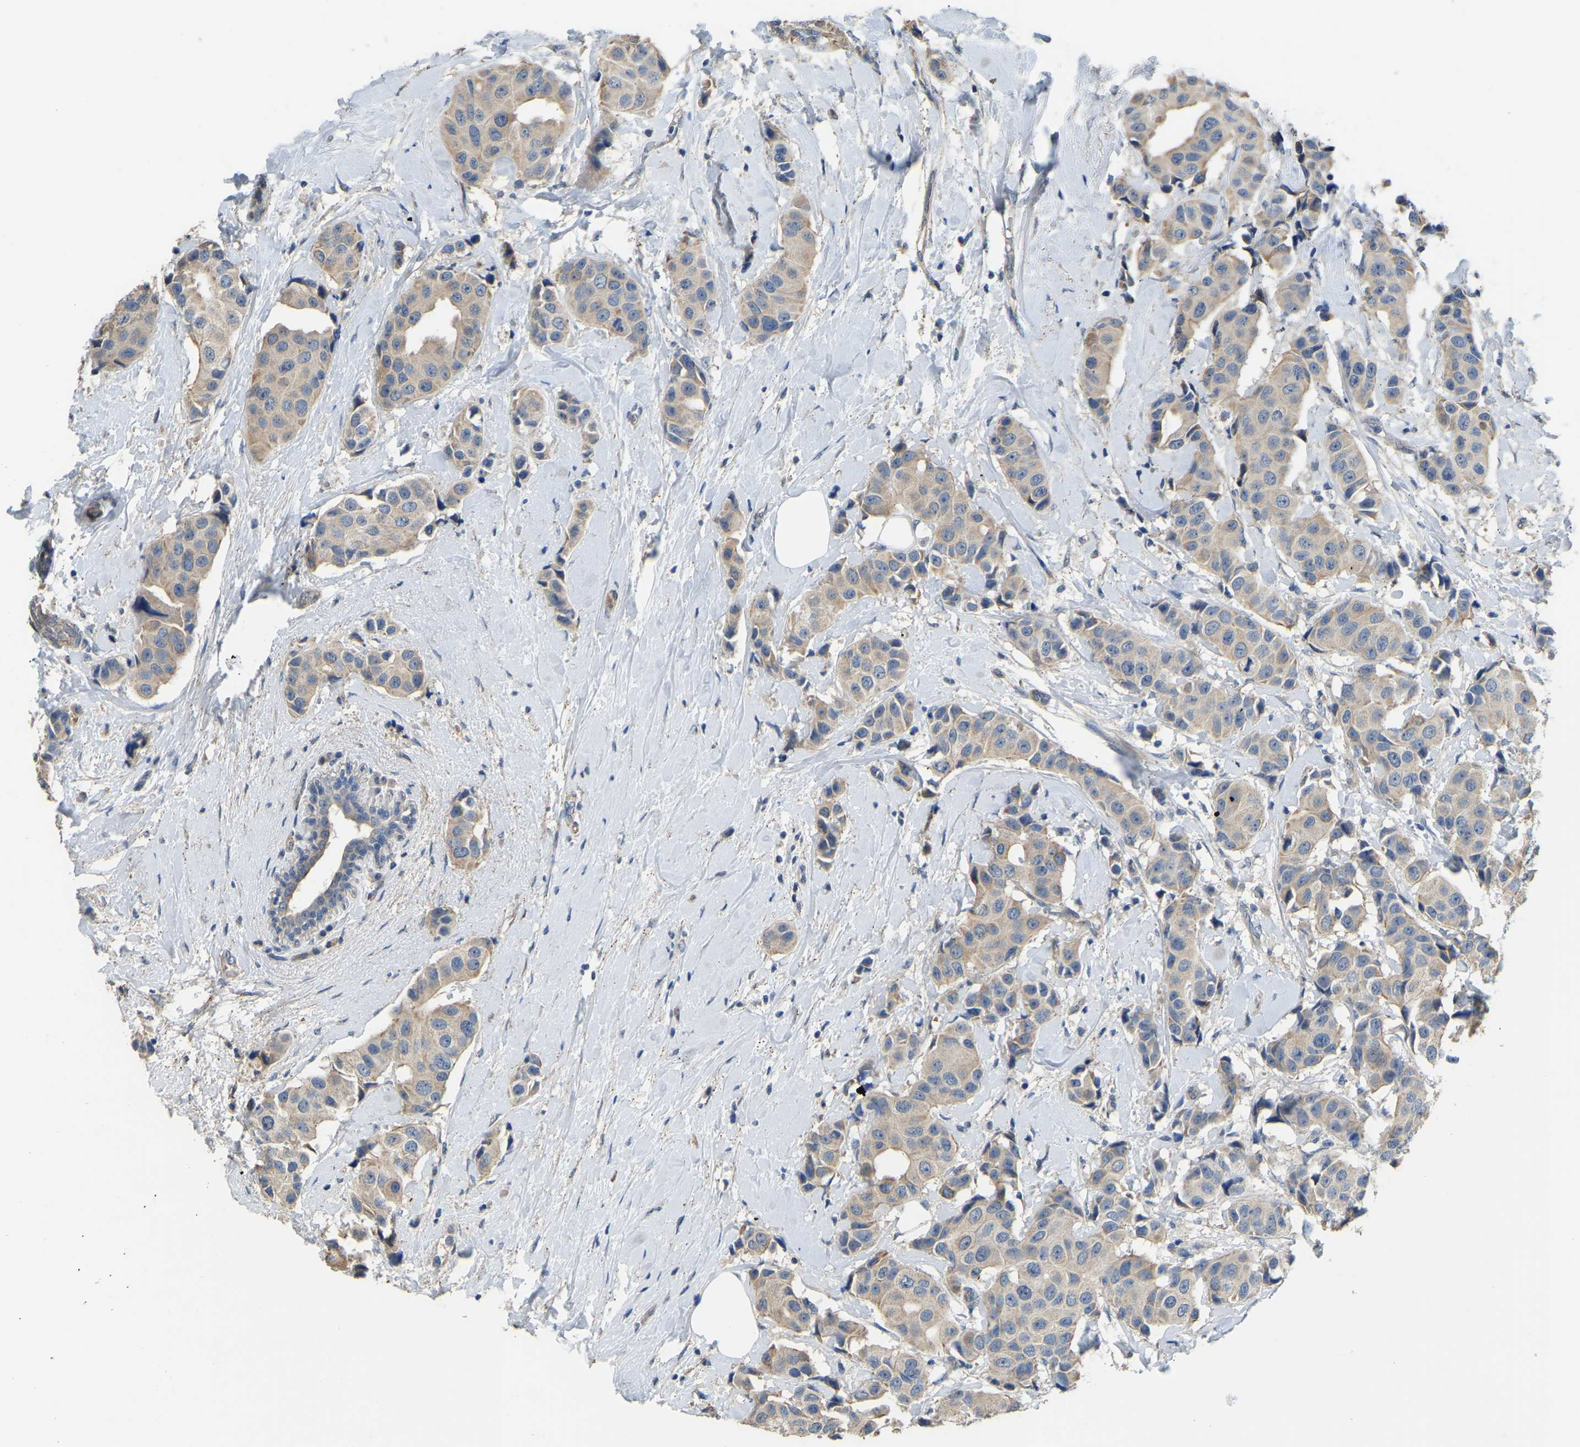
{"staining": {"intensity": "weak", "quantity": ">75%", "location": "cytoplasmic/membranous"}, "tissue": "breast cancer", "cell_type": "Tumor cells", "image_type": "cancer", "snomed": [{"axis": "morphology", "description": "Normal tissue, NOS"}, {"axis": "morphology", "description": "Duct carcinoma"}, {"axis": "topography", "description": "Breast"}], "caption": "Immunohistochemistry histopathology image of neoplastic tissue: human invasive ductal carcinoma (breast) stained using immunohistochemistry (IHC) demonstrates low levels of weak protein expression localized specifically in the cytoplasmic/membranous of tumor cells, appearing as a cytoplasmic/membranous brown color.", "gene": "HIGD2B", "patient": {"sex": "female", "age": 39}}